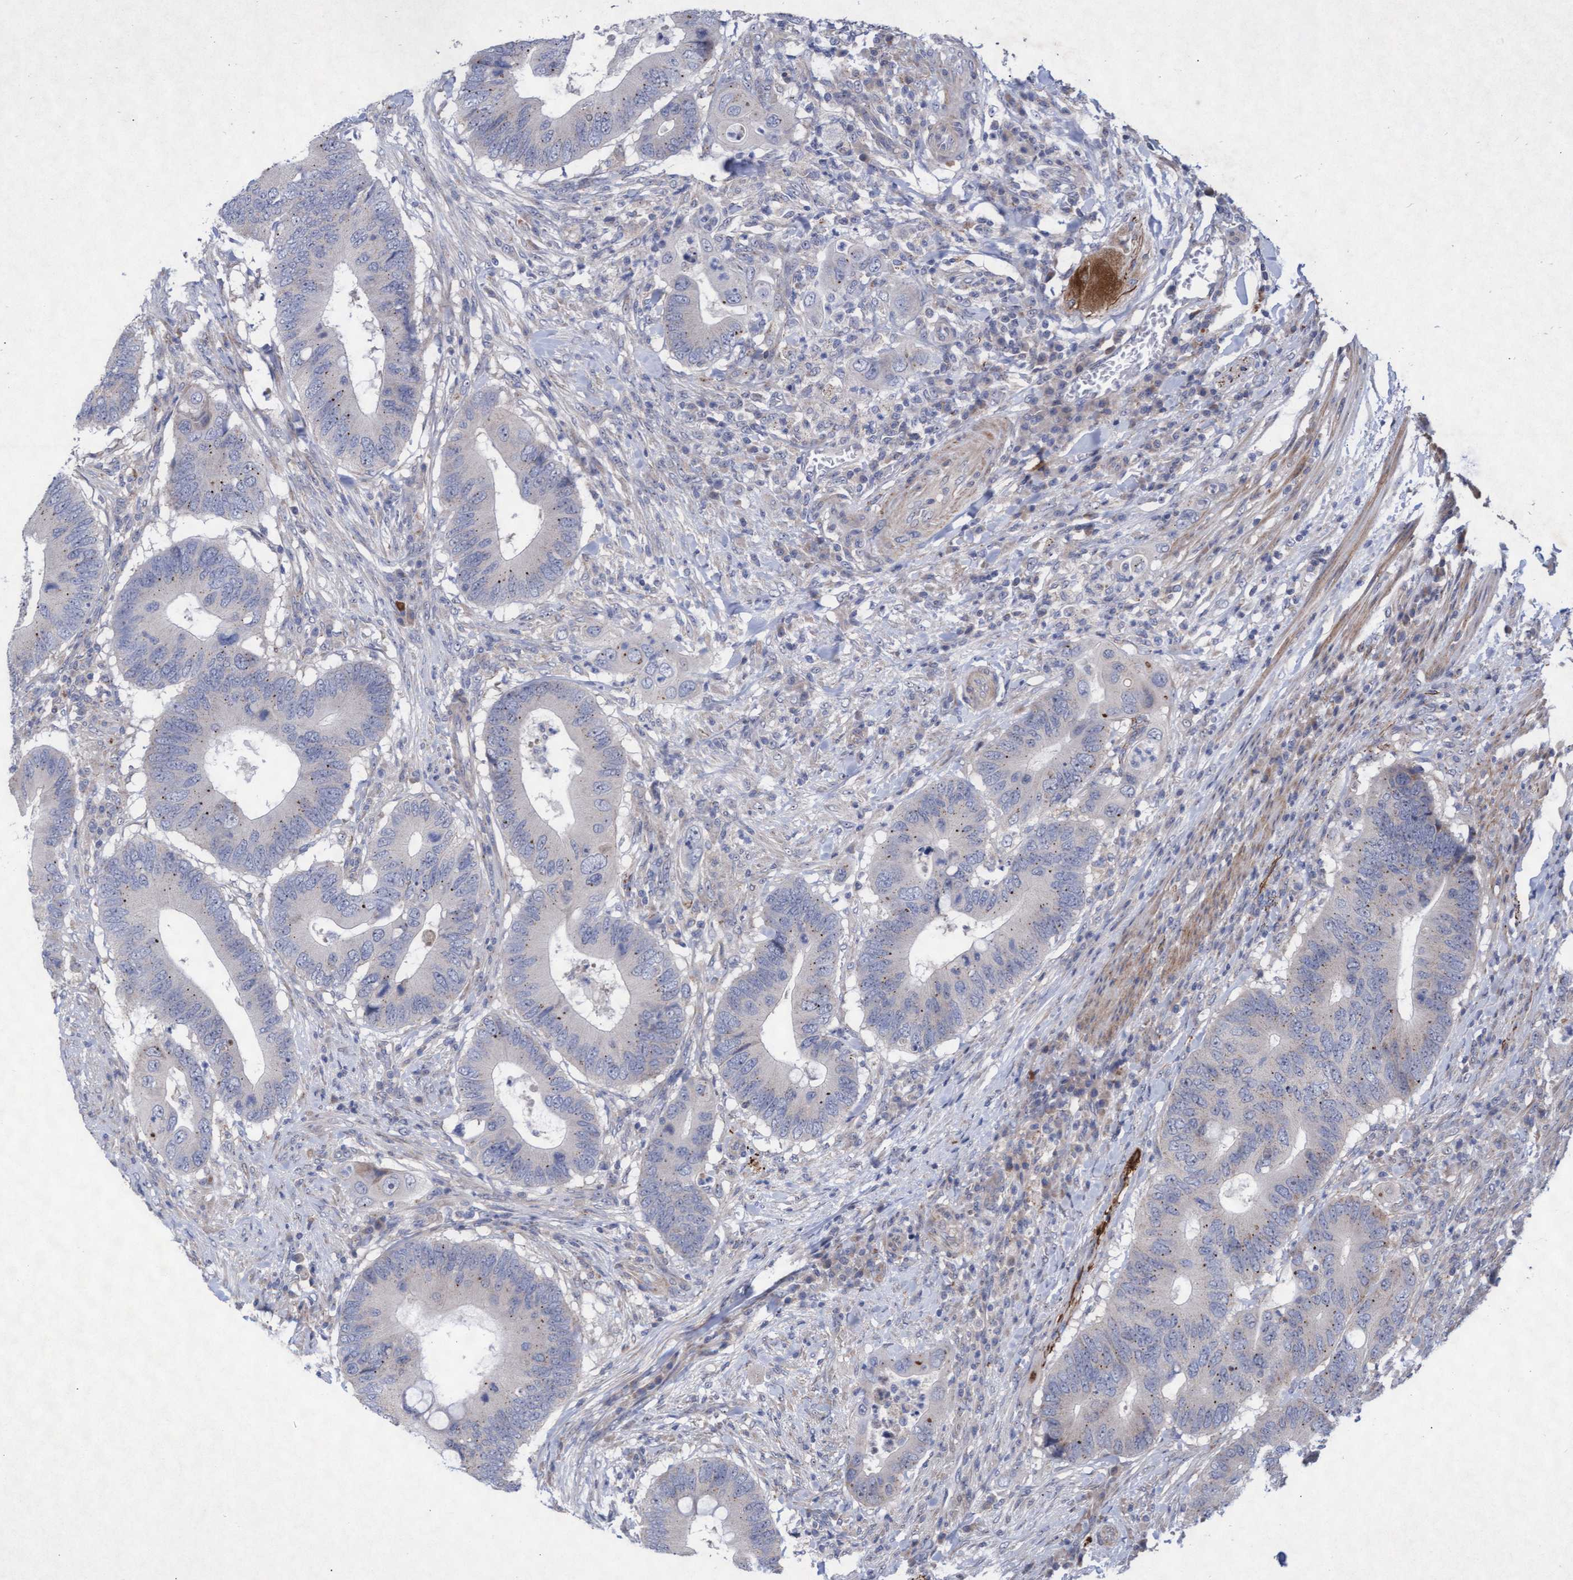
{"staining": {"intensity": "negative", "quantity": "none", "location": "none"}, "tissue": "colorectal cancer", "cell_type": "Tumor cells", "image_type": "cancer", "snomed": [{"axis": "morphology", "description": "Adenocarcinoma, NOS"}, {"axis": "topography", "description": "Colon"}], "caption": "The photomicrograph exhibits no staining of tumor cells in colorectal cancer.", "gene": "ABCF2", "patient": {"sex": "male", "age": 71}}